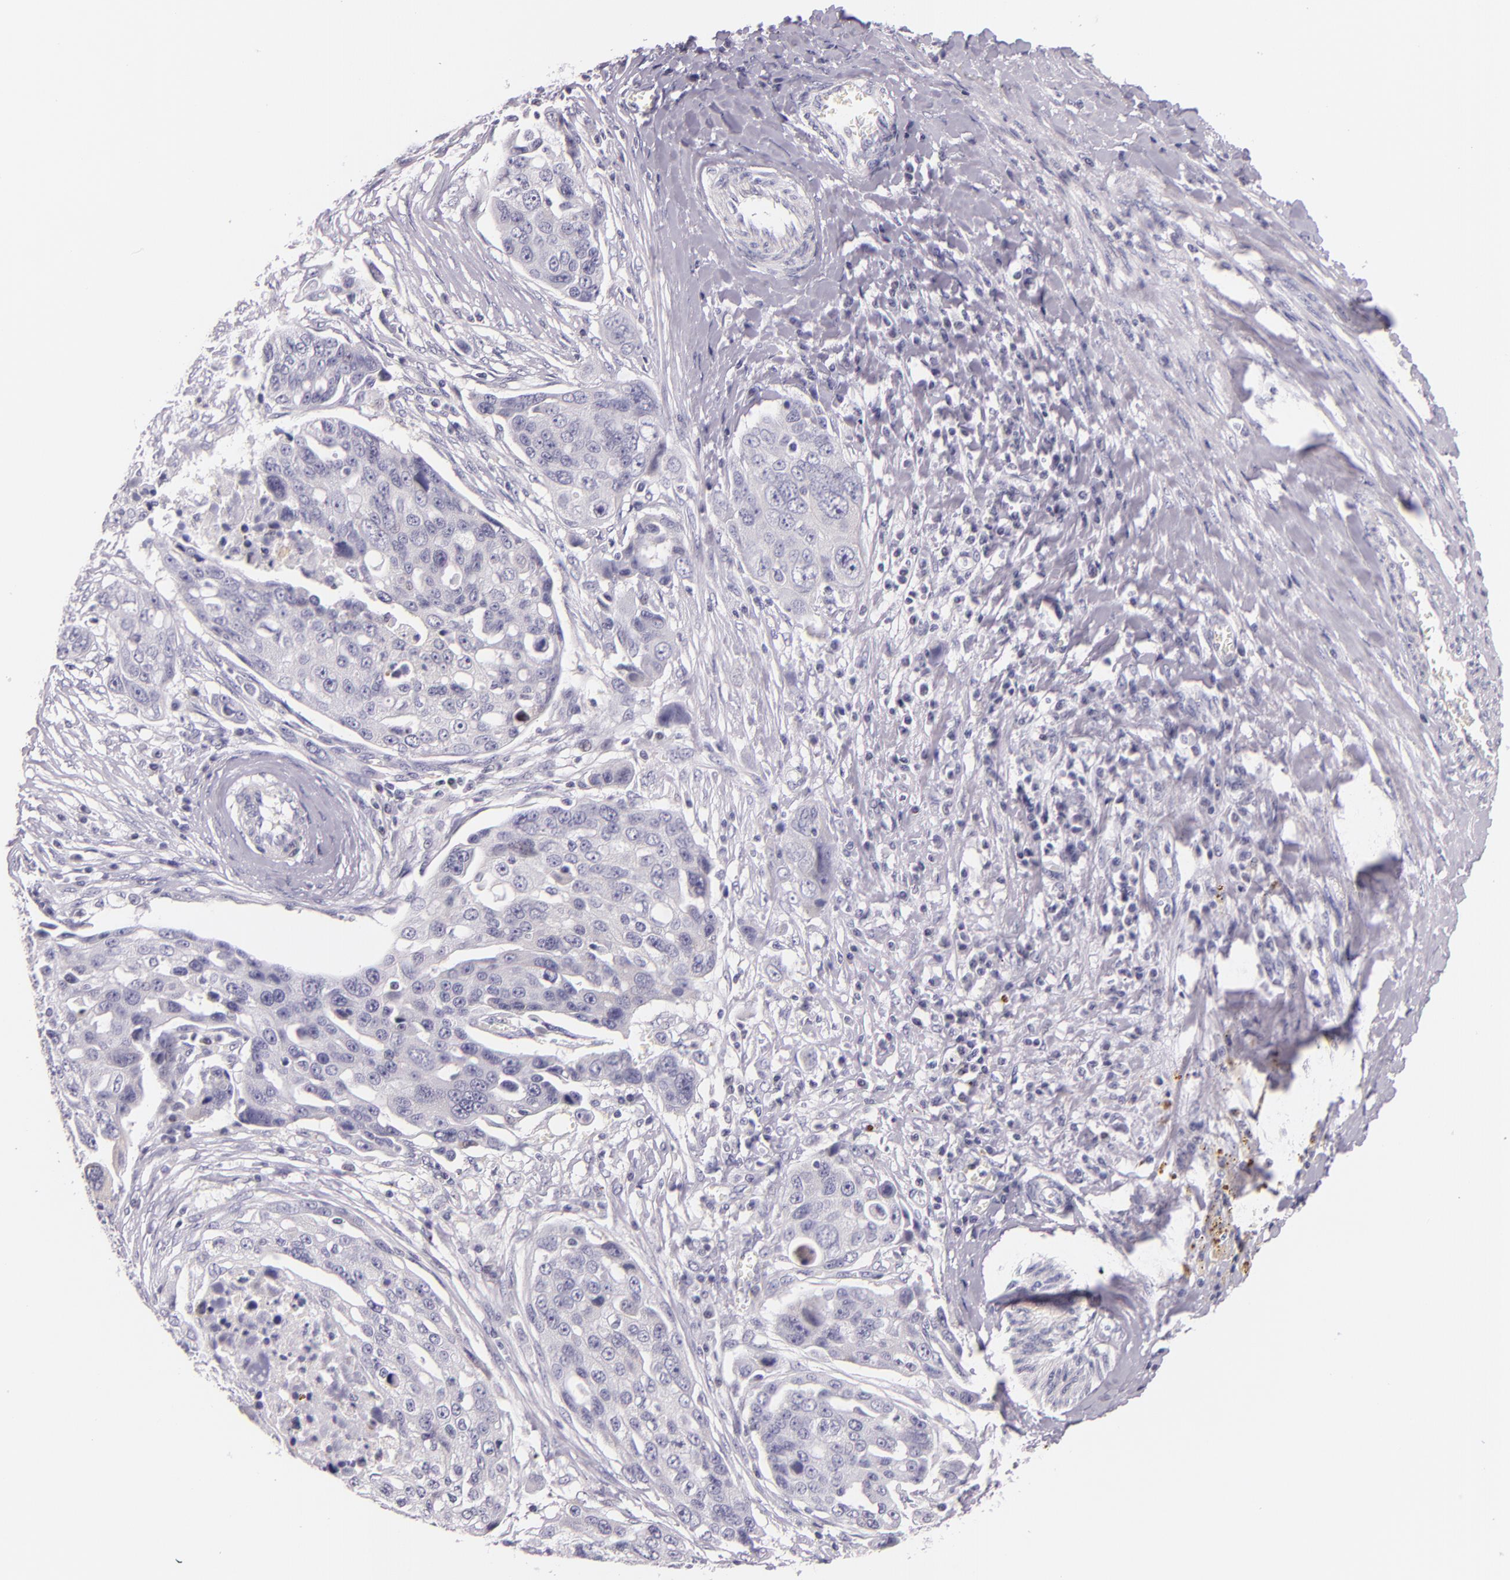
{"staining": {"intensity": "weak", "quantity": "<25%", "location": "cytoplasmic/membranous"}, "tissue": "ovarian cancer", "cell_type": "Tumor cells", "image_type": "cancer", "snomed": [{"axis": "morphology", "description": "Carcinoma, endometroid"}, {"axis": "topography", "description": "Ovary"}], "caption": "Immunohistochemical staining of human ovarian cancer (endometroid carcinoma) shows no significant staining in tumor cells.", "gene": "HSP90AA1", "patient": {"sex": "female", "age": 75}}